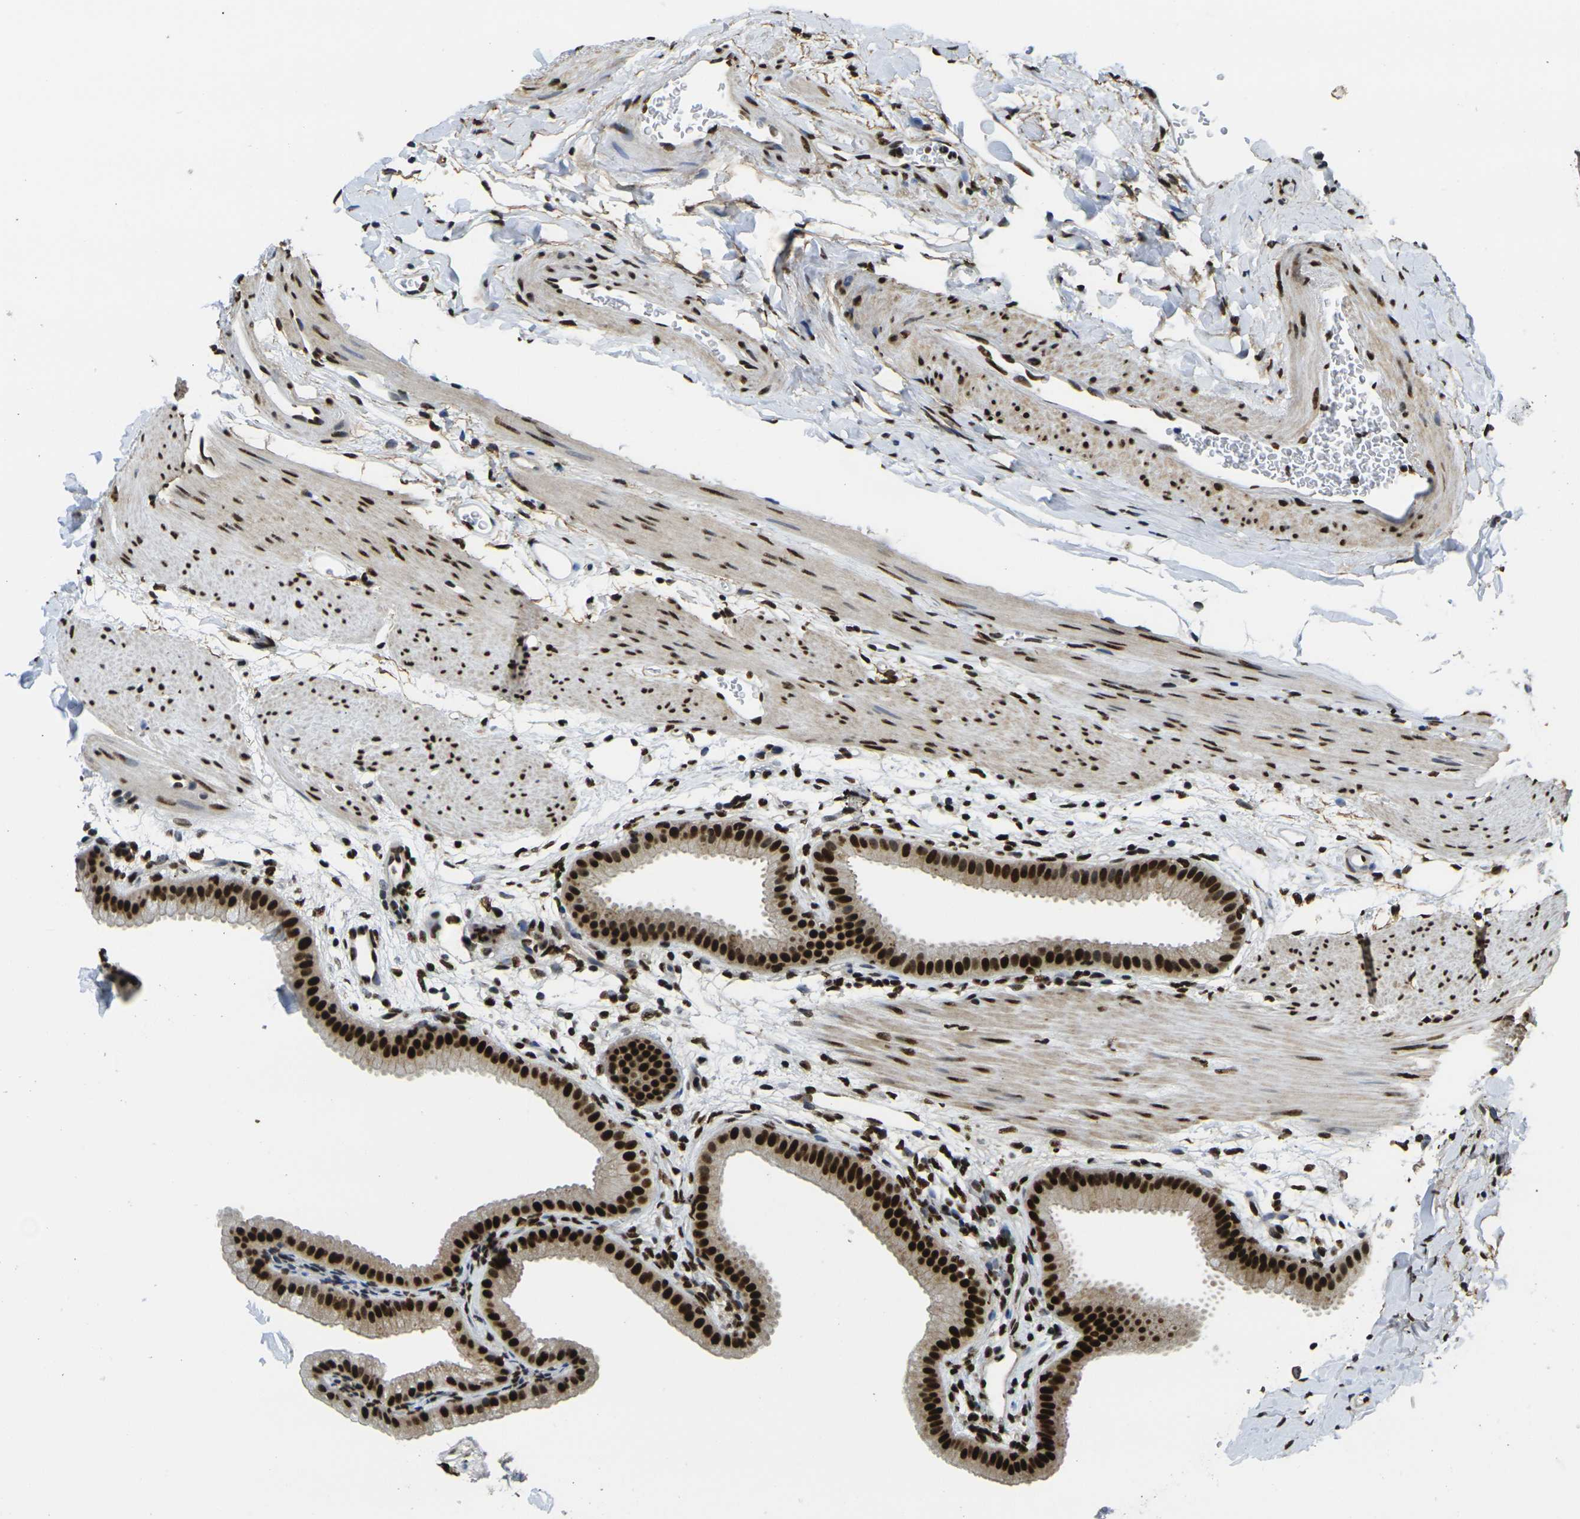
{"staining": {"intensity": "strong", "quantity": ">75%", "location": "nuclear"}, "tissue": "gallbladder", "cell_type": "Glandular cells", "image_type": "normal", "snomed": [{"axis": "morphology", "description": "Normal tissue, NOS"}, {"axis": "topography", "description": "Gallbladder"}], "caption": "Immunohistochemistry (IHC) staining of benign gallbladder, which exhibits high levels of strong nuclear staining in approximately >75% of glandular cells indicating strong nuclear protein positivity. The staining was performed using DAB (brown) for protein detection and nuclei were counterstained in hematoxylin (blue).", "gene": "SMARCC1", "patient": {"sex": "female", "age": 64}}